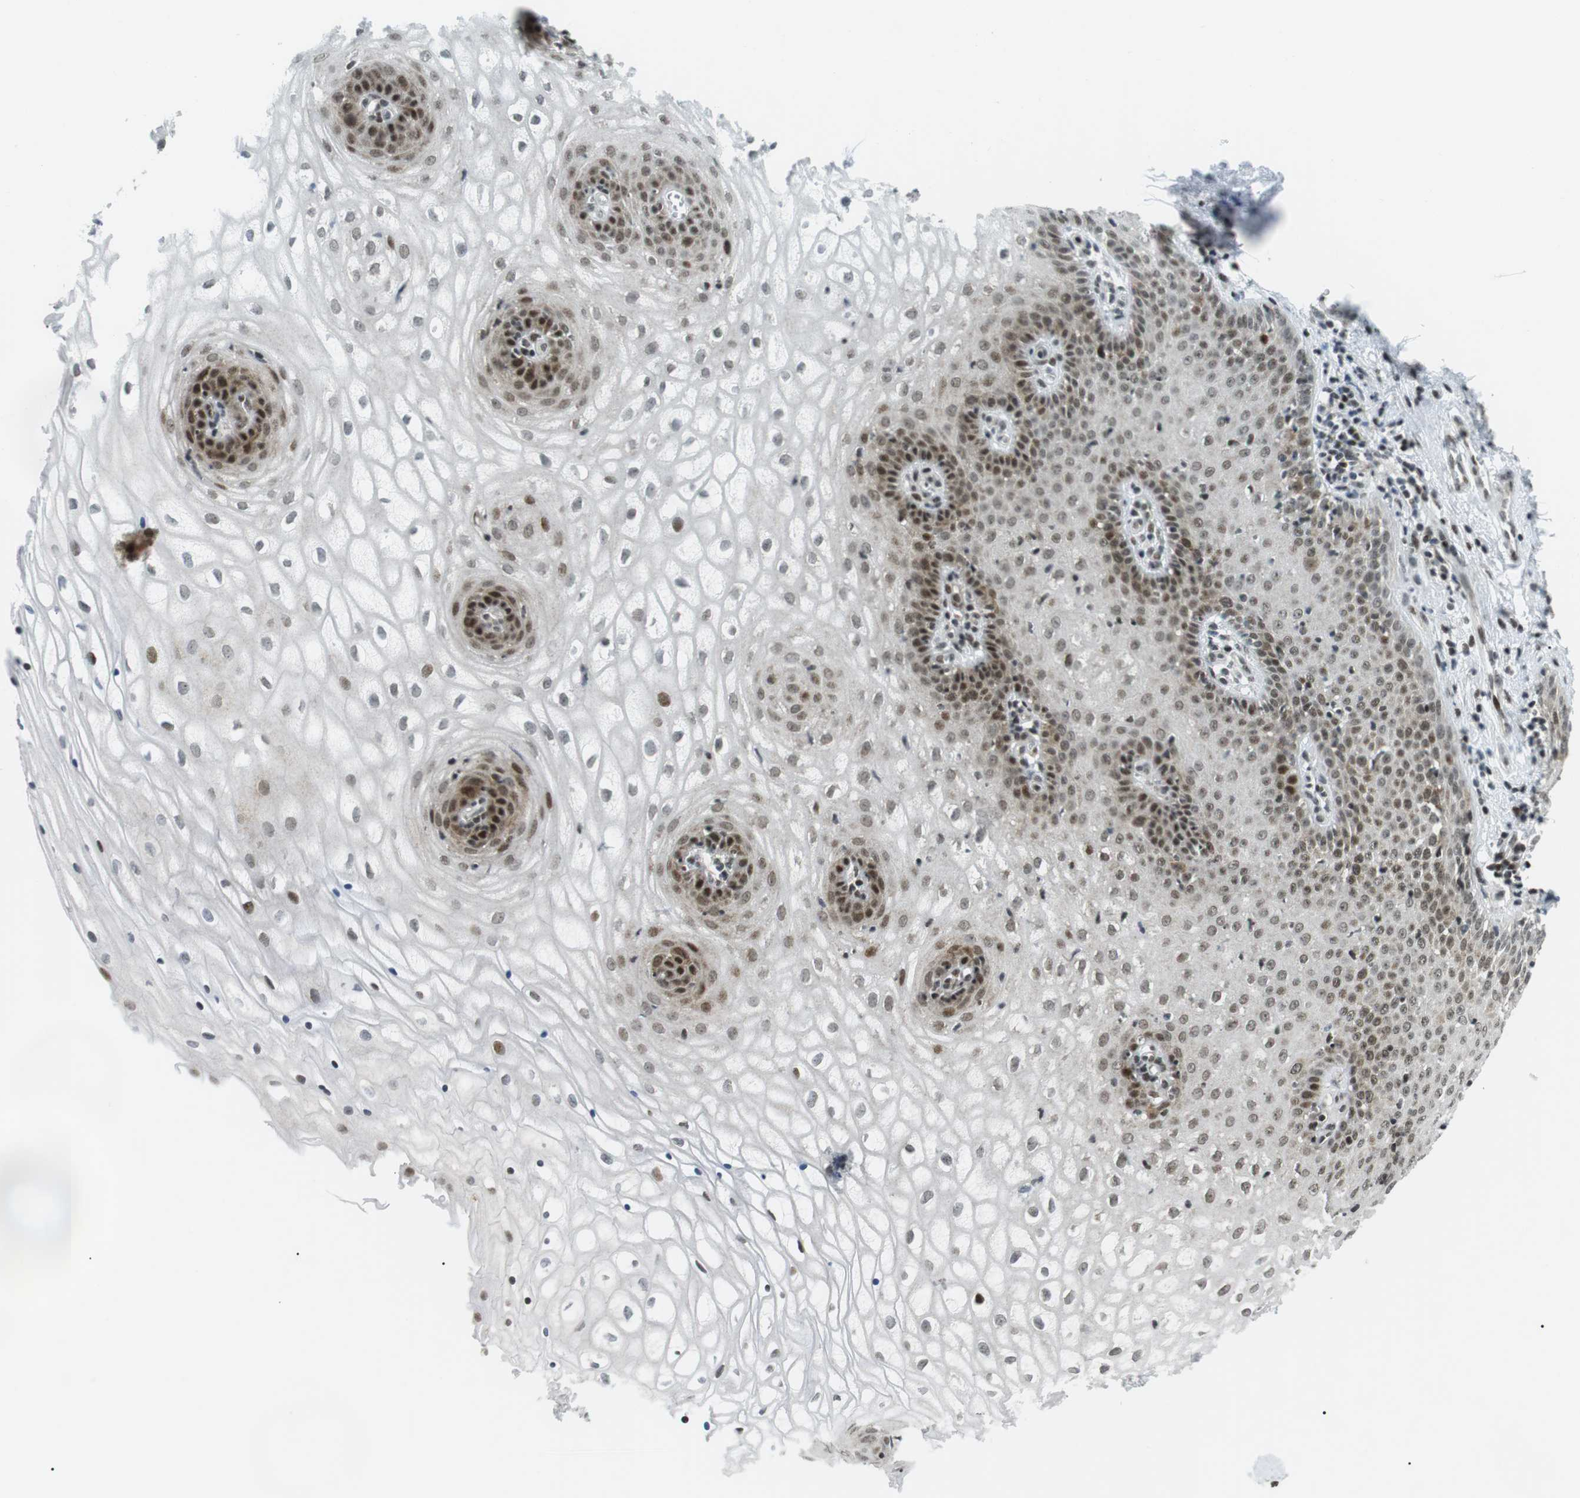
{"staining": {"intensity": "moderate", "quantity": "25%-75%", "location": "nuclear"}, "tissue": "vagina", "cell_type": "Squamous epithelial cells", "image_type": "normal", "snomed": [{"axis": "morphology", "description": "Normal tissue, NOS"}, {"axis": "topography", "description": "Vagina"}], "caption": "This is a histology image of immunohistochemistry staining of unremarkable vagina, which shows moderate expression in the nuclear of squamous epithelial cells.", "gene": "CDC27", "patient": {"sex": "female", "age": 34}}